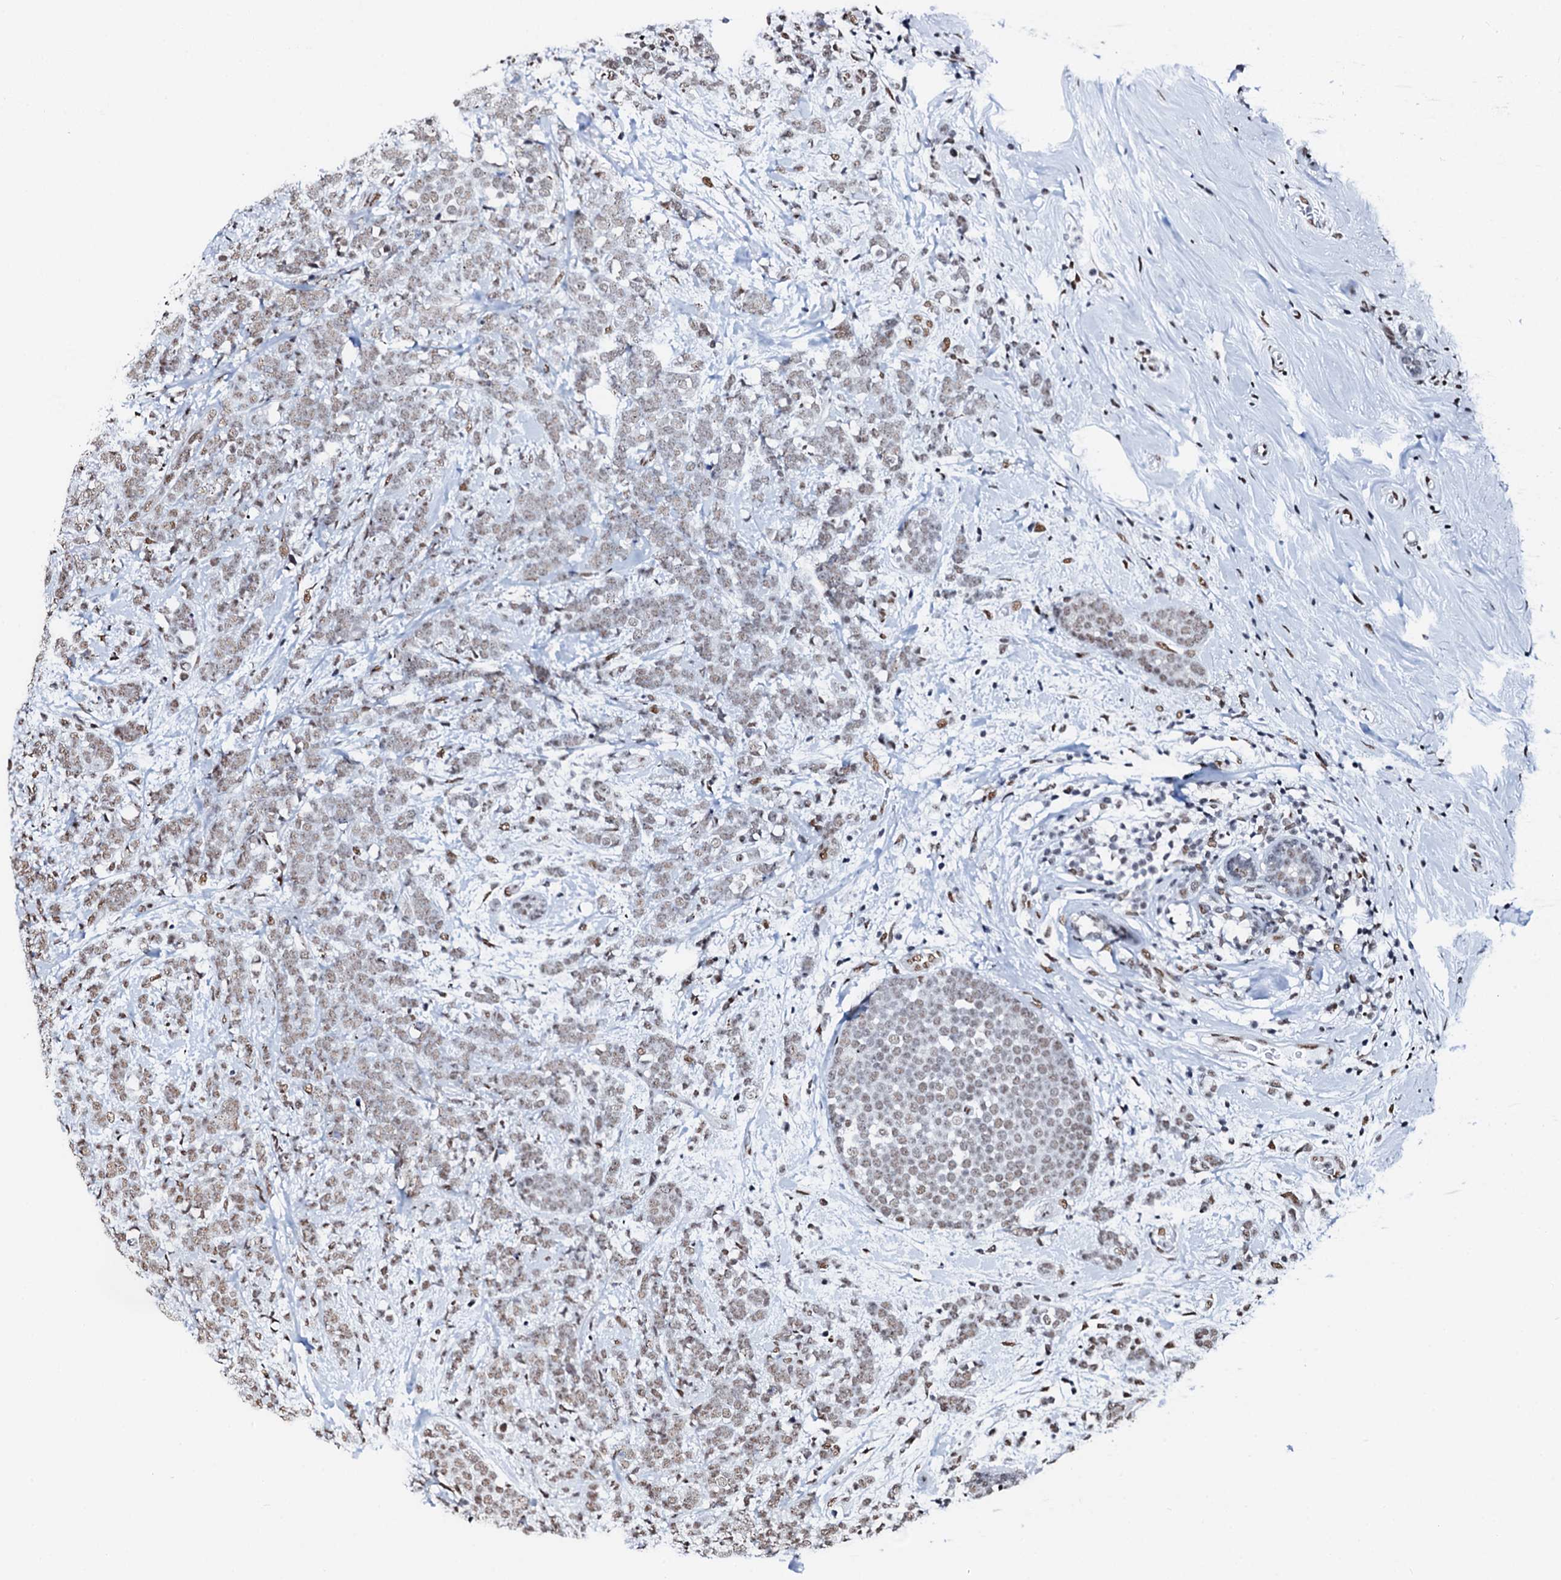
{"staining": {"intensity": "moderate", "quantity": ">75%", "location": "nuclear"}, "tissue": "breast cancer", "cell_type": "Tumor cells", "image_type": "cancer", "snomed": [{"axis": "morphology", "description": "Lobular carcinoma"}, {"axis": "topography", "description": "Breast"}], "caption": "Tumor cells reveal medium levels of moderate nuclear positivity in about >75% of cells in human breast cancer. (DAB IHC with brightfield microscopy, high magnification).", "gene": "NKAPD1", "patient": {"sex": "female", "age": 58}}